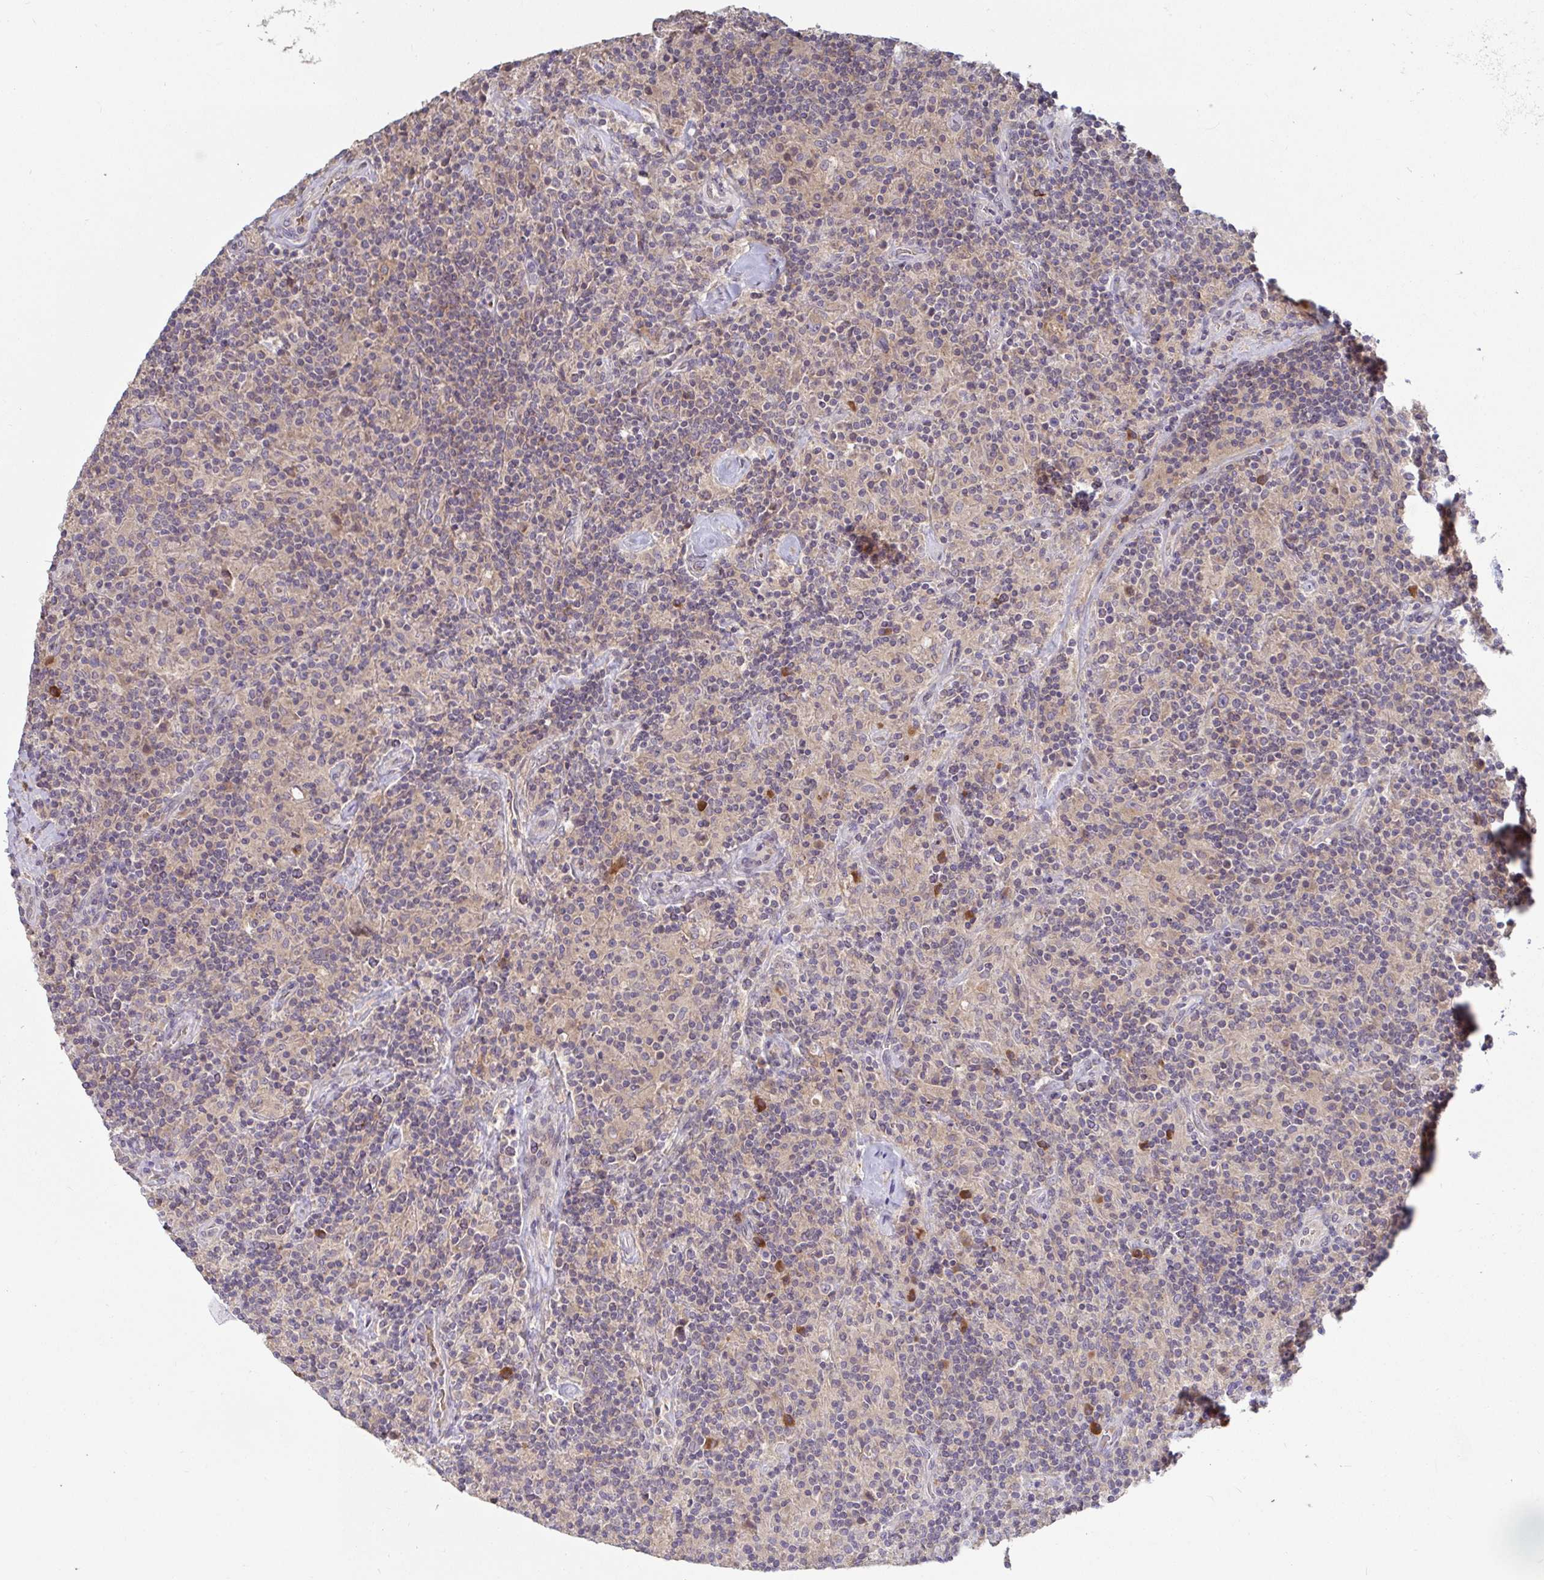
{"staining": {"intensity": "weak", "quantity": "25%-75%", "location": "cytoplasmic/membranous"}, "tissue": "lymphoma", "cell_type": "Tumor cells", "image_type": "cancer", "snomed": [{"axis": "morphology", "description": "Hodgkin's disease, NOS"}, {"axis": "topography", "description": "Lymph node"}], "caption": "An immunohistochemistry micrograph of neoplastic tissue is shown. Protein staining in brown labels weak cytoplasmic/membranous positivity in lymphoma within tumor cells.", "gene": "LARP1", "patient": {"sex": "male", "age": 70}}